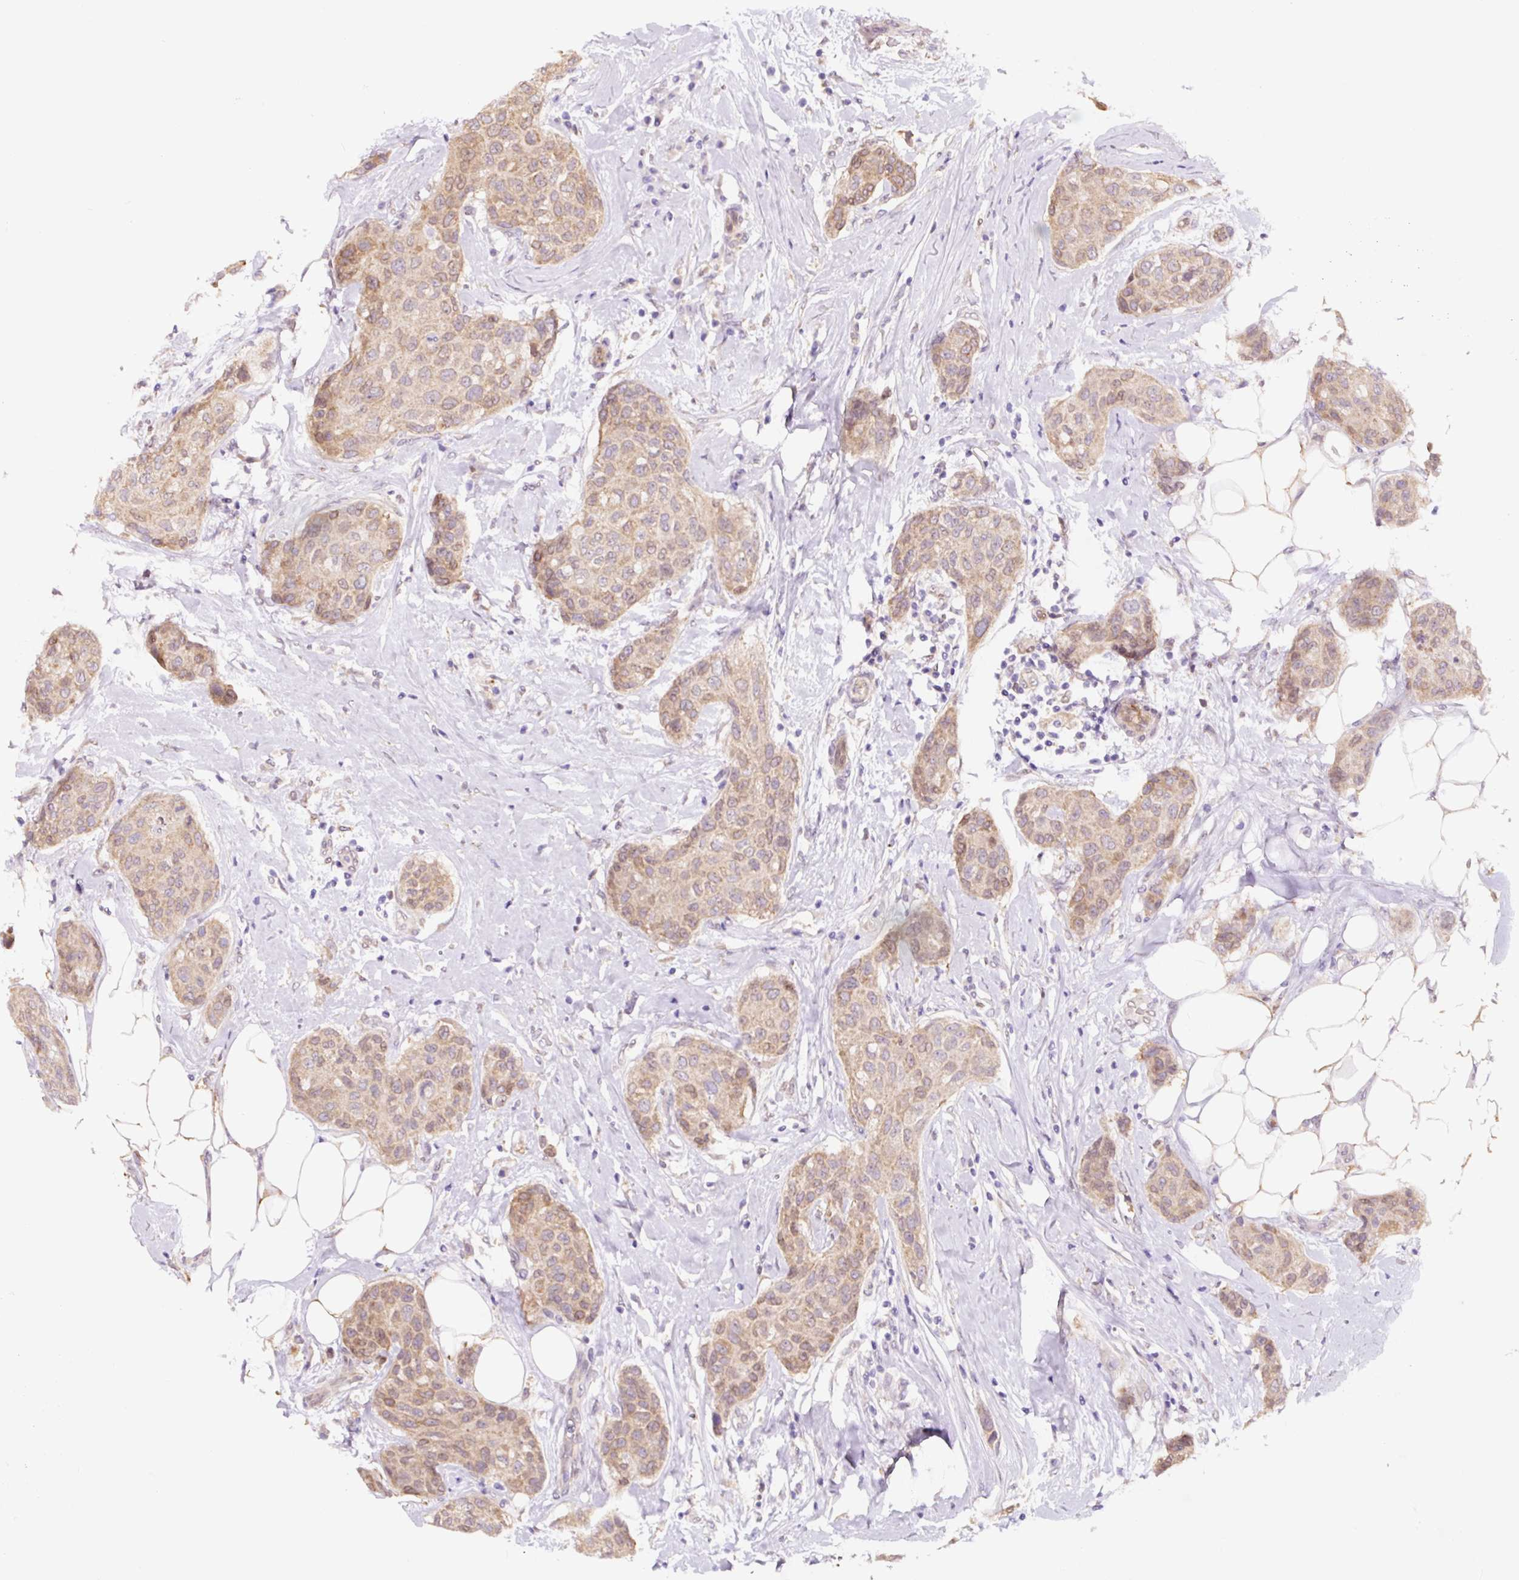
{"staining": {"intensity": "weak", "quantity": ">75%", "location": "cytoplasmic/membranous,nuclear"}, "tissue": "breast cancer", "cell_type": "Tumor cells", "image_type": "cancer", "snomed": [{"axis": "morphology", "description": "Duct carcinoma"}, {"axis": "topography", "description": "Breast"}, {"axis": "topography", "description": "Lymph node"}], "caption": "Human breast cancer stained with a brown dye reveals weak cytoplasmic/membranous and nuclear positive expression in approximately >75% of tumor cells.", "gene": "ASRGL1", "patient": {"sex": "female", "age": 80}}